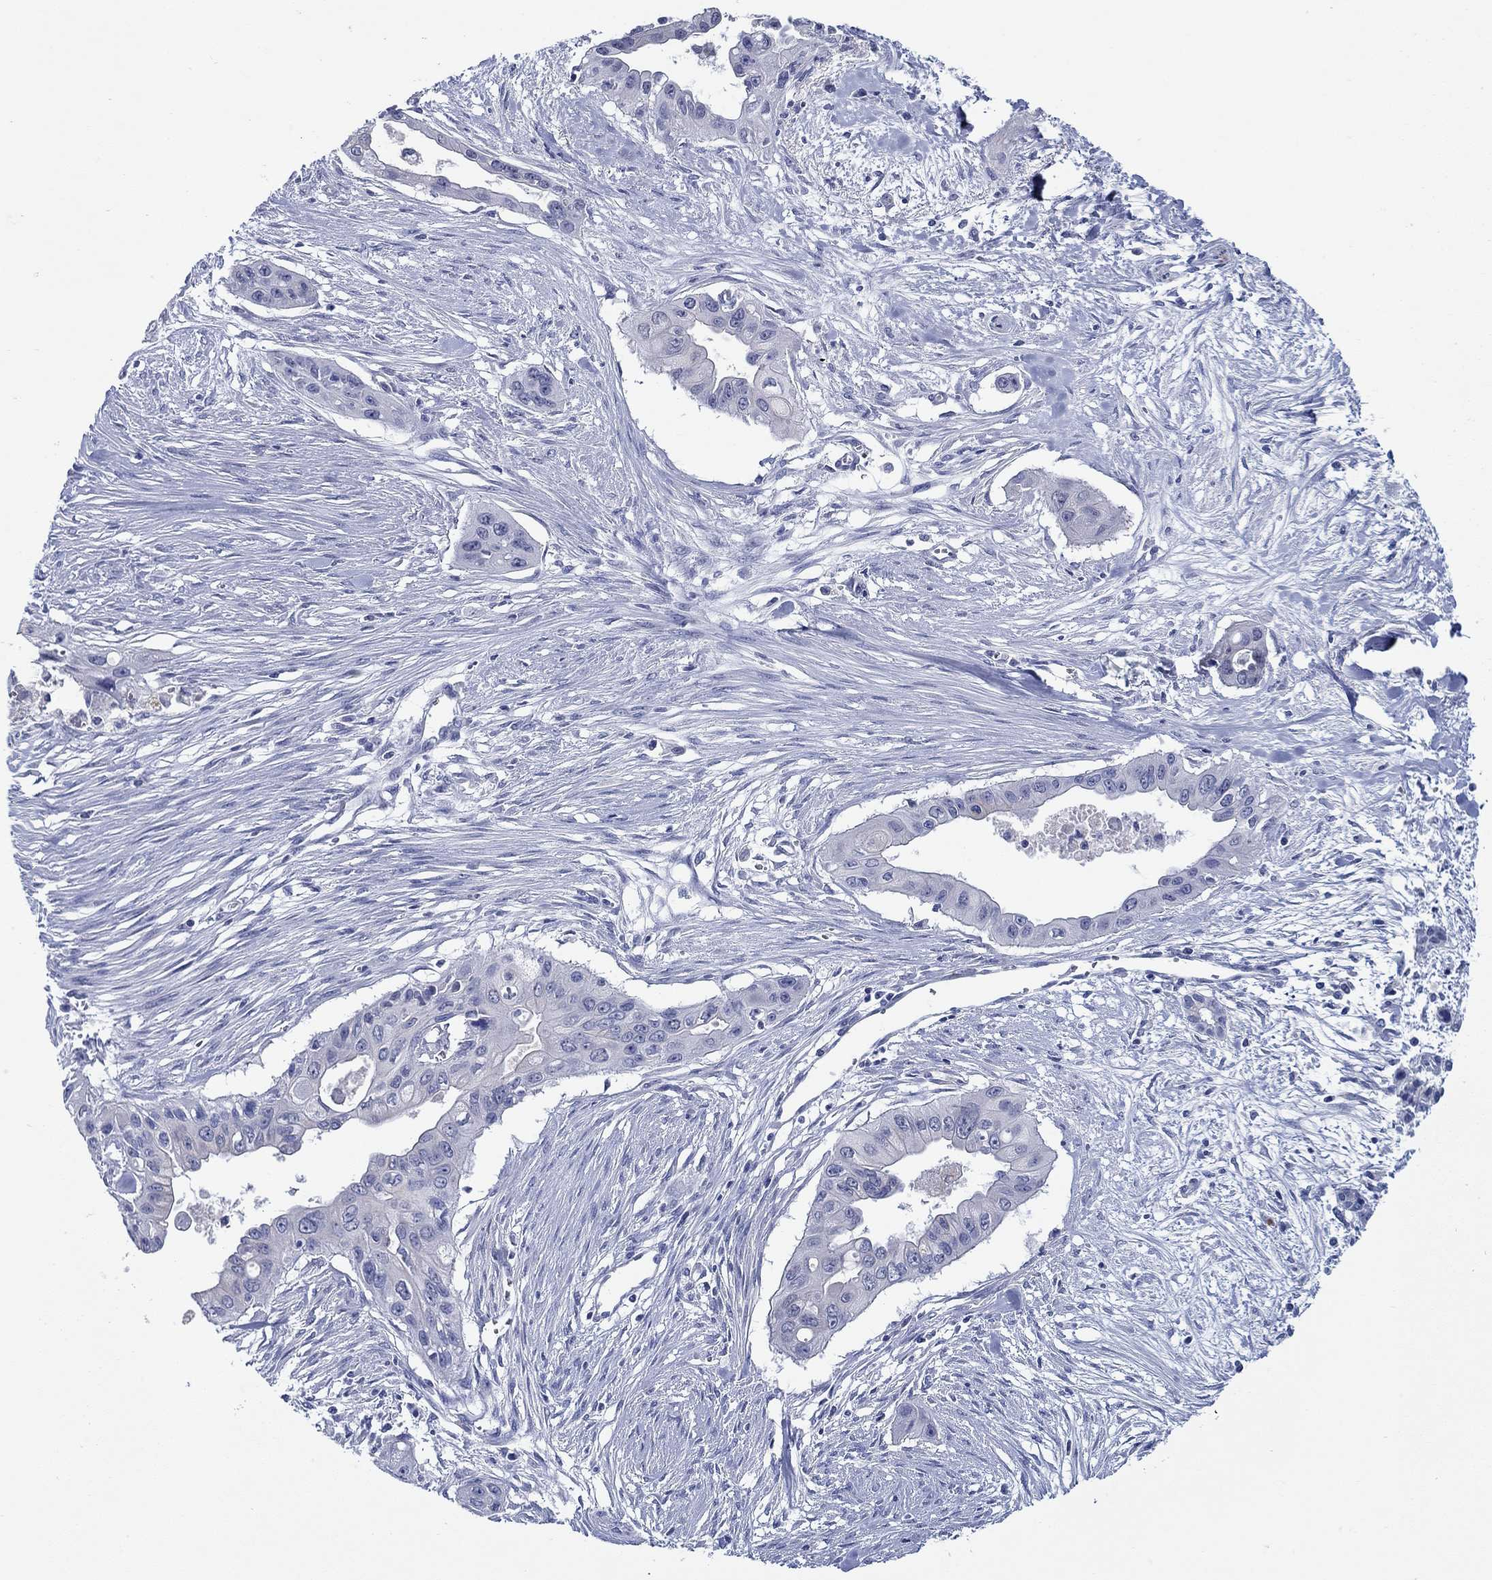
{"staining": {"intensity": "negative", "quantity": "none", "location": "none"}, "tissue": "pancreatic cancer", "cell_type": "Tumor cells", "image_type": "cancer", "snomed": [{"axis": "morphology", "description": "Adenocarcinoma, NOS"}, {"axis": "topography", "description": "Pancreas"}], "caption": "A histopathology image of human pancreatic cancer is negative for staining in tumor cells.", "gene": "MC2R", "patient": {"sex": "male", "age": 60}}